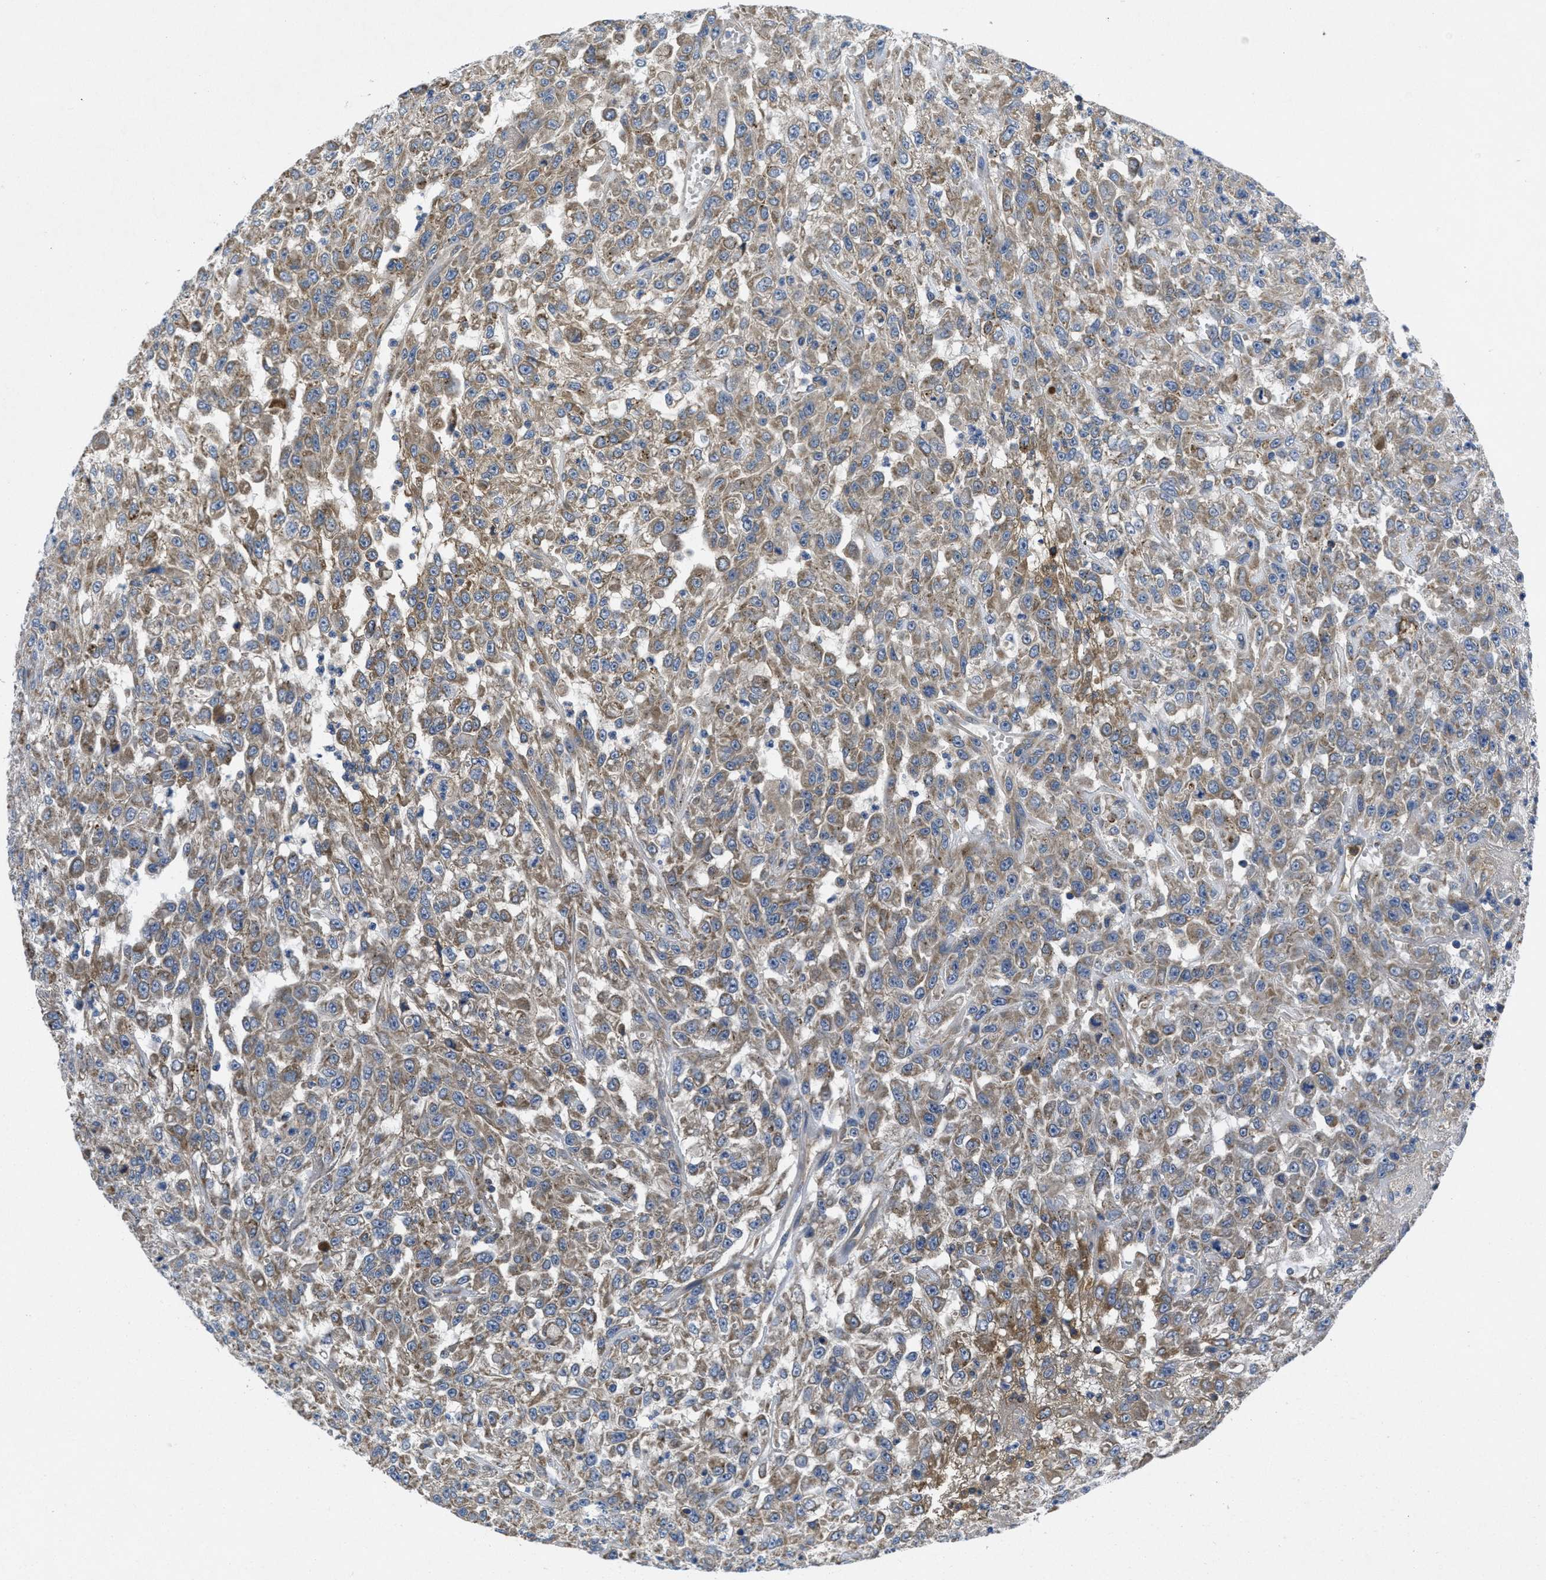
{"staining": {"intensity": "moderate", "quantity": ">75%", "location": "cytoplasmic/membranous"}, "tissue": "urothelial cancer", "cell_type": "Tumor cells", "image_type": "cancer", "snomed": [{"axis": "morphology", "description": "Urothelial carcinoma, High grade"}, {"axis": "topography", "description": "Urinary bladder"}], "caption": "The micrograph demonstrates staining of urothelial cancer, revealing moderate cytoplasmic/membranous protein staining (brown color) within tumor cells. Ihc stains the protein of interest in brown and the nuclei are stained blue.", "gene": "GALK1", "patient": {"sex": "male", "age": 46}}